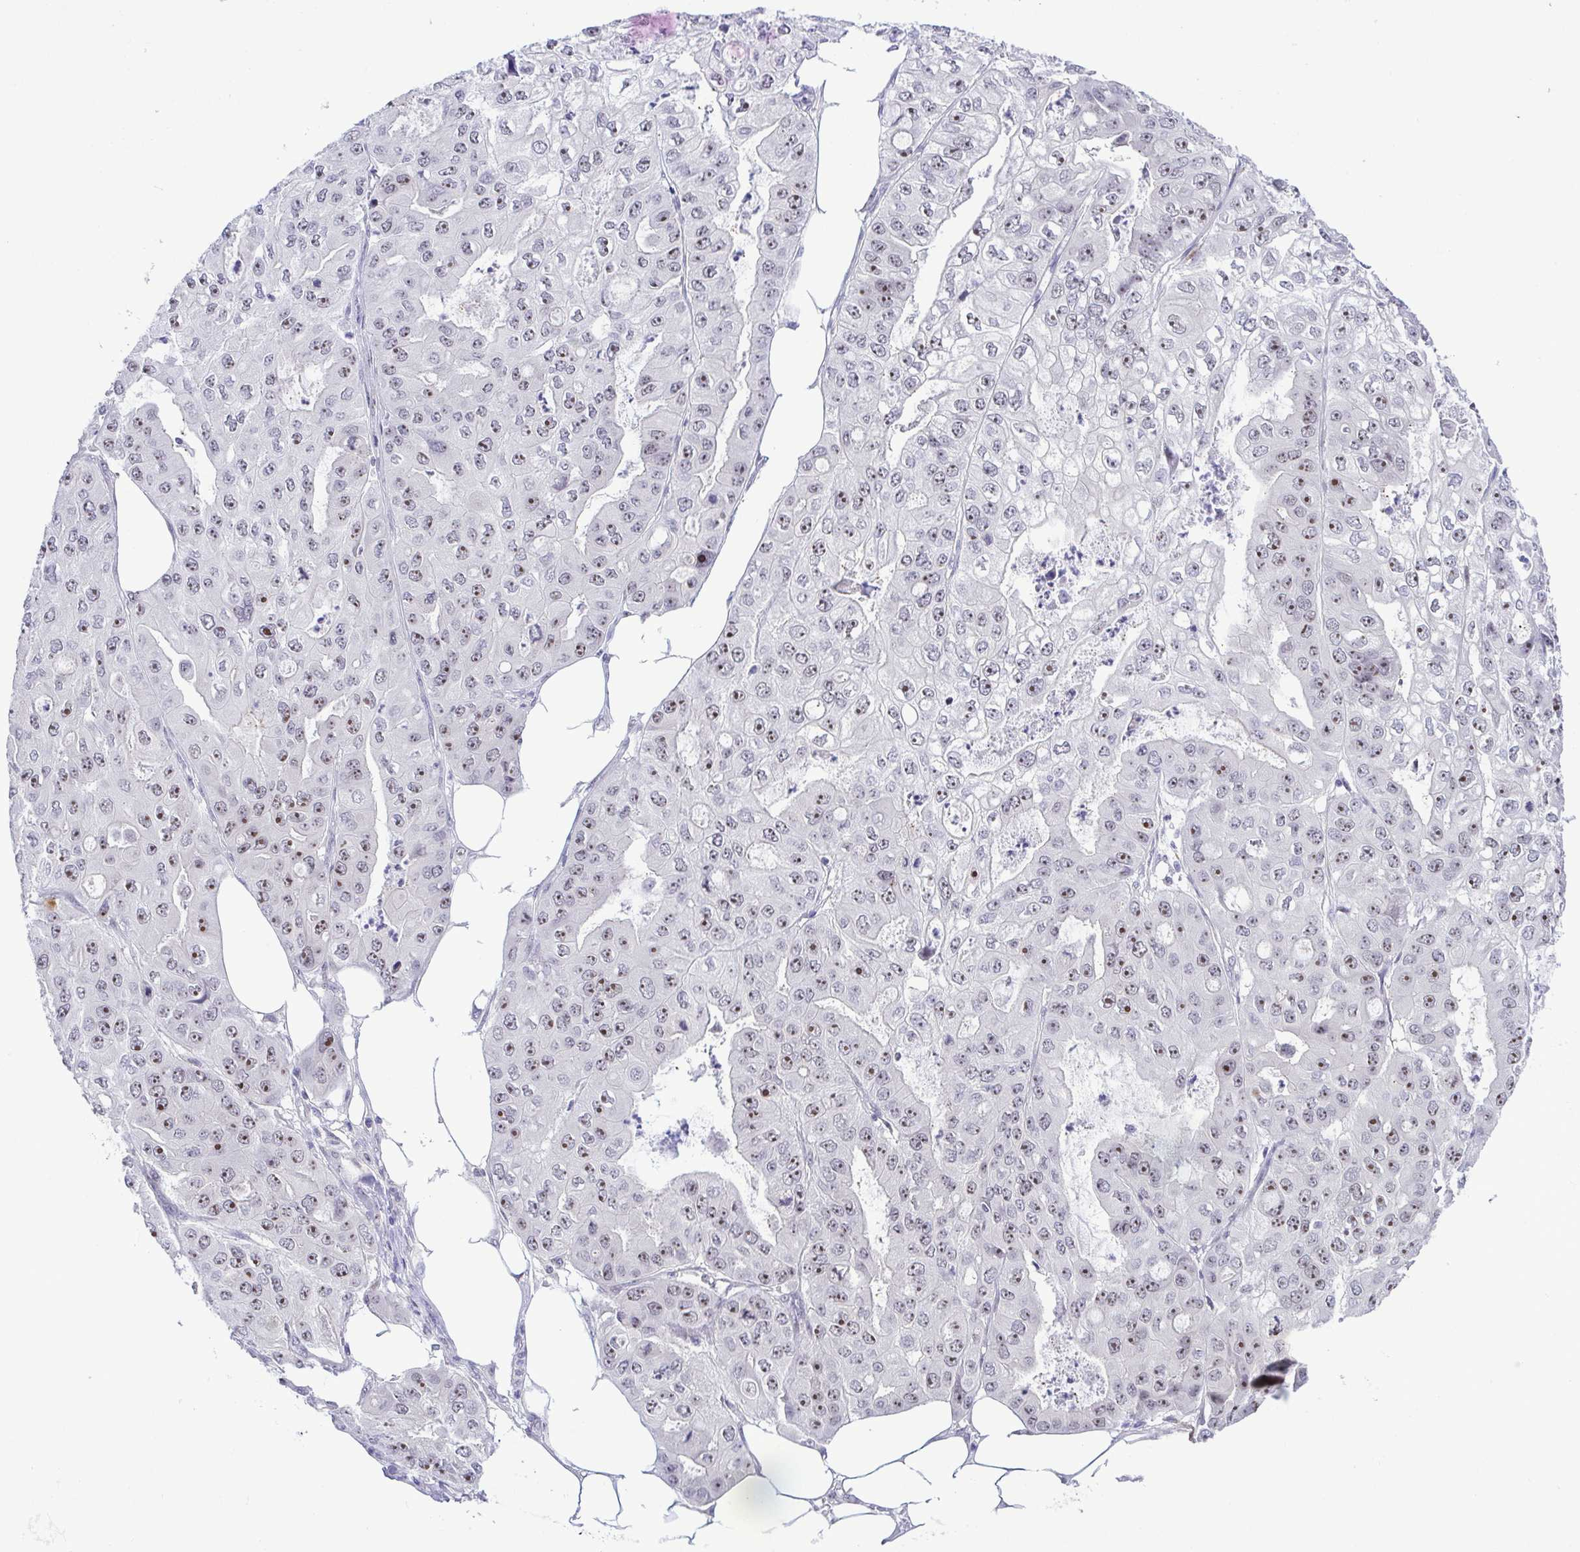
{"staining": {"intensity": "weak", "quantity": "25%-75%", "location": "nuclear"}, "tissue": "ovarian cancer", "cell_type": "Tumor cells", "image_type": "cancer", "snomed": [{"axis": "morphology", "description": "Cystadenocarcinoma, serous, NOS"}, {"axis": "topography", "description": "Ovary"}], "caption": "Protein staining displays weak nuclear positivity in approximately 25%-75% of tumor cells in ovarian cancer (serous cystadenocarcinoma). Immunohistochemistry (ihc) stains the protein in brown and the nuclei are stained blue.", "gene": "RSL24D1", "patient": {"sex": "female", "age": 56}}